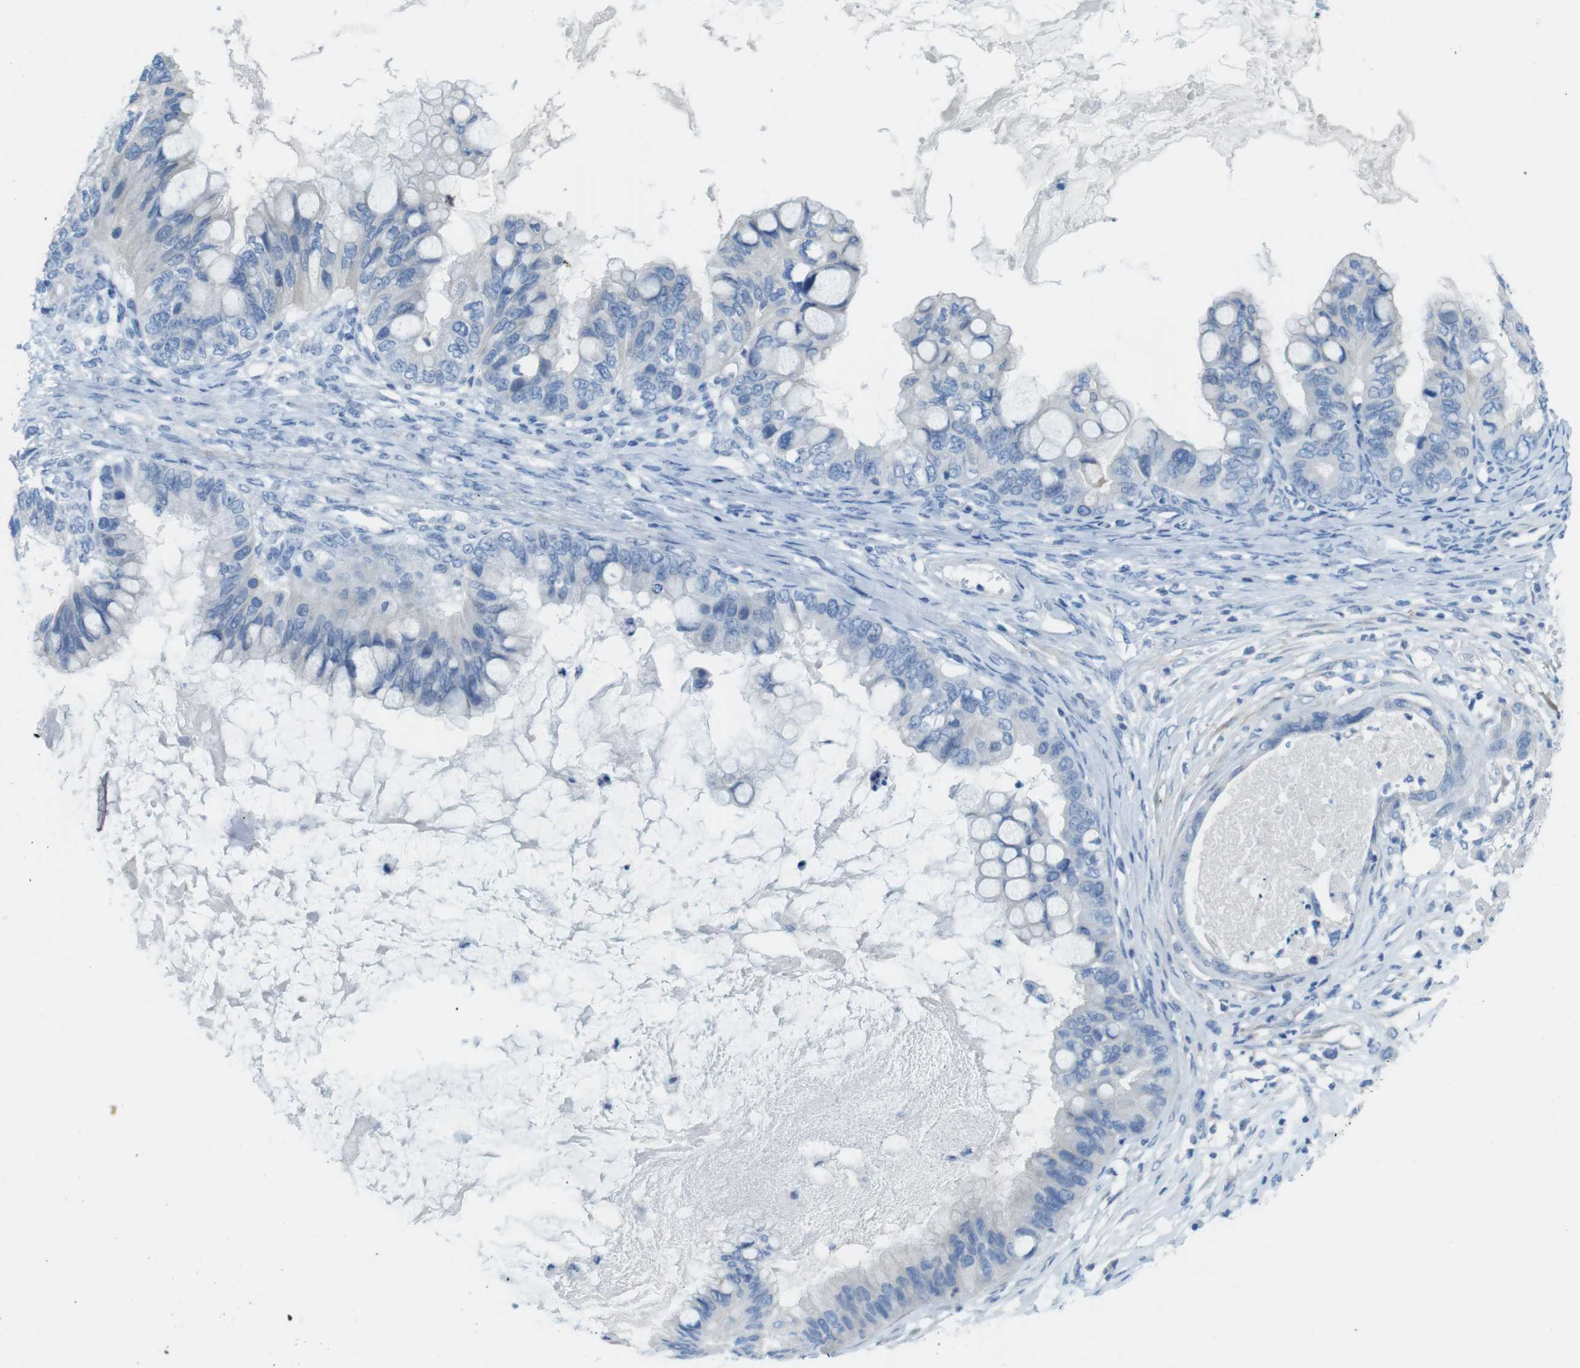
{"staining": {"intensity": "negative", "quantity": "none", "location": "none"}, "tissue": "ovarian cancer", "cell_type": "Tumor cells", "image_type": "cancer", "snomed": [{"axis": "morphology", "description": "Cystadenocarcinoma, mucinous, NOS"}, {"axis": "topography", "description": "Ovary"}], "caption": "High power microscopy micrograph of an IHC micrograph of ovarian mucinous cystadenocarcinoma, revealing no significant staining in tumor cells.", "gene": "GAP43", "patient": {"sex": "female", "age": 80}}